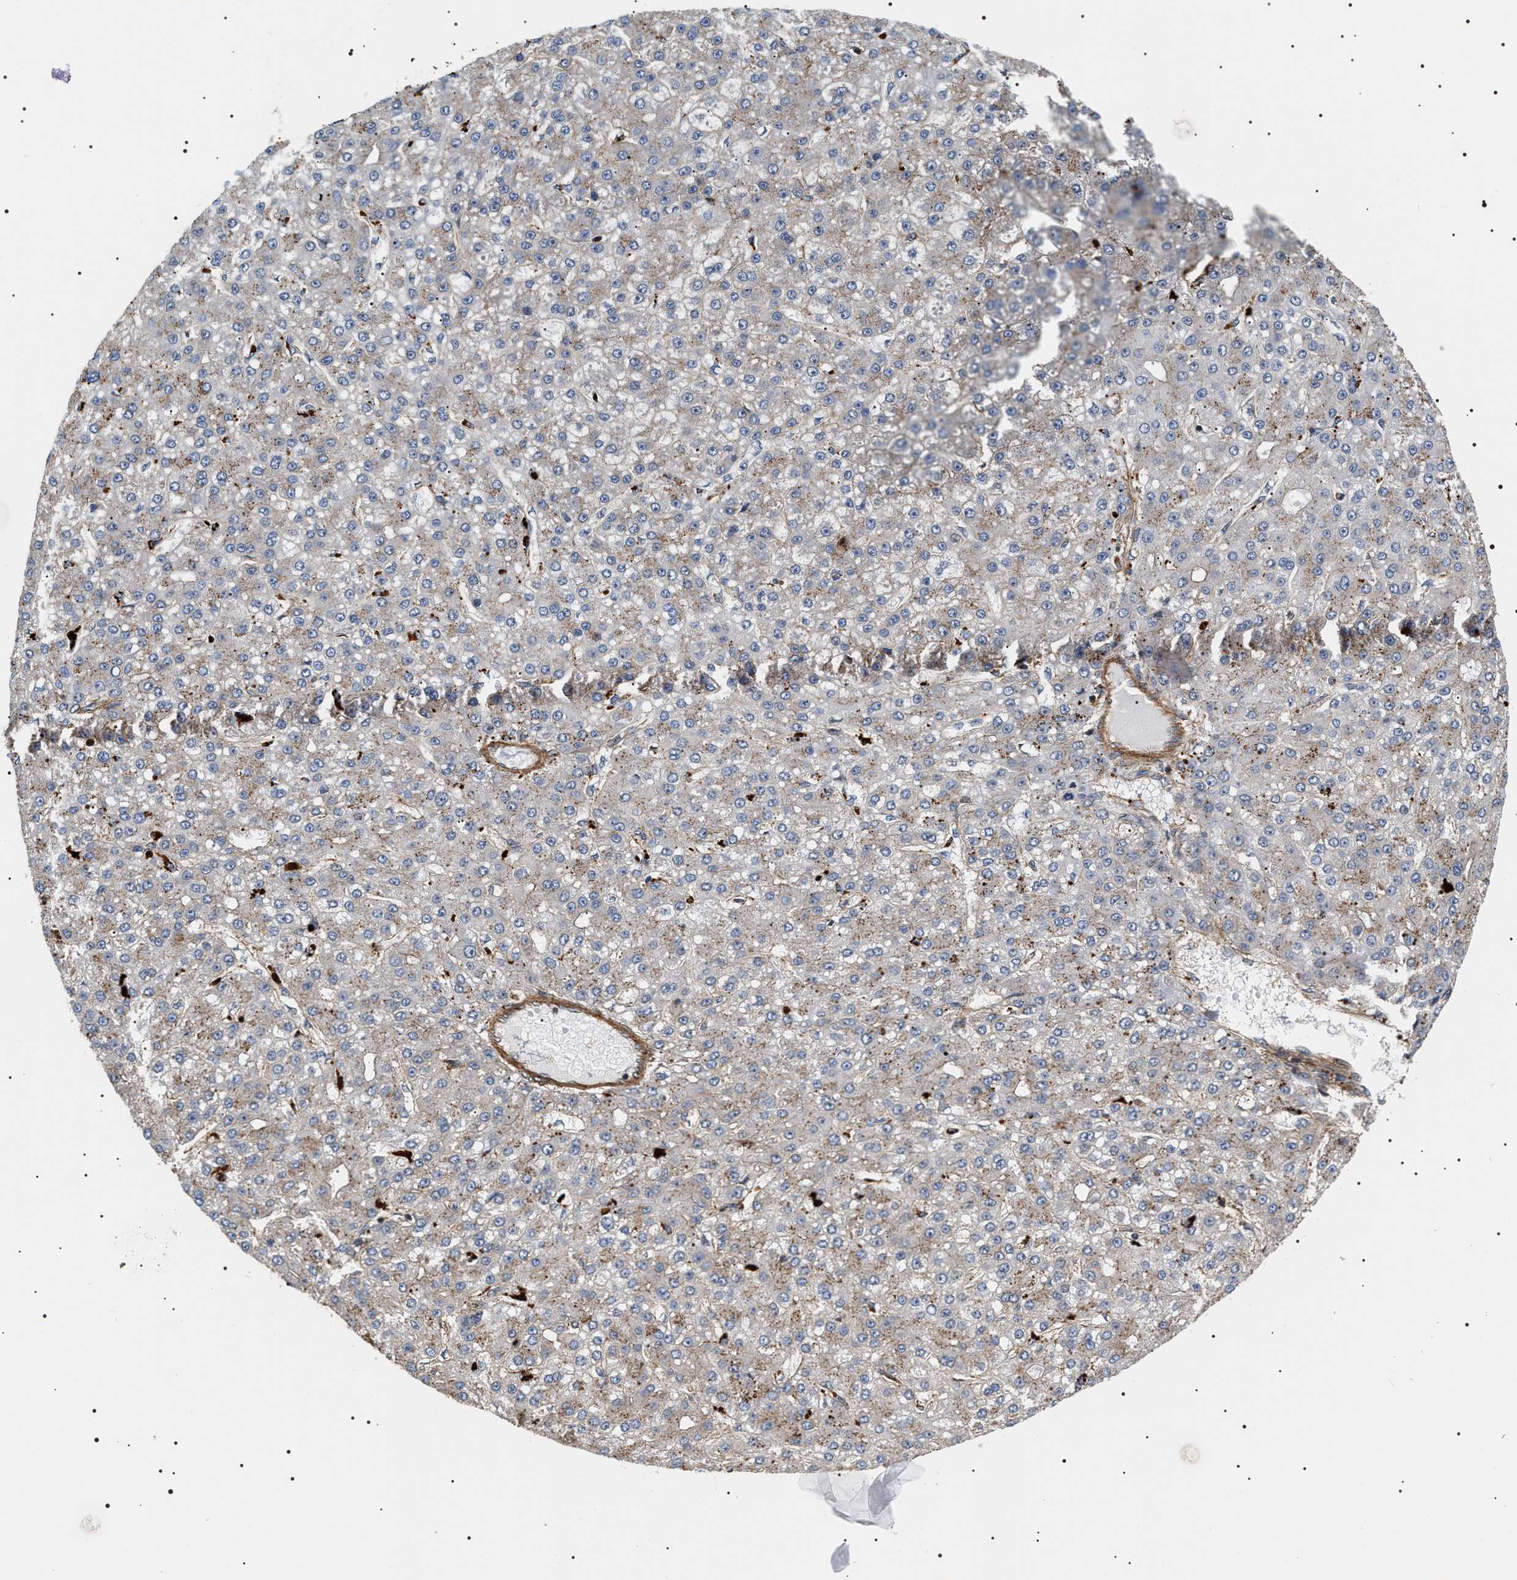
{"staining": {"intensity": "negative", "quantity": "none", "location": "none"}, "tissue": "liver cancer", "cell_type": "Tumor cells", "image_type": "cancer", "snomed": [{"axis": "morphology", "description": "Carcinoma, Hepatocellular, NOS"}, {"axis": "topography", "description": "Liver"}], "caption": "A photomicrograph of human hepatocellular carcinoma (liver) is negative for staining in tumor cells. The staining is performed using DAB (3,3'-diaminobenzidine) brown chromogen with nuclei counter-stained in using hematoxylin.", "gene": "SH3GLB2", "patient": {"sex": "male", "age": 67}}